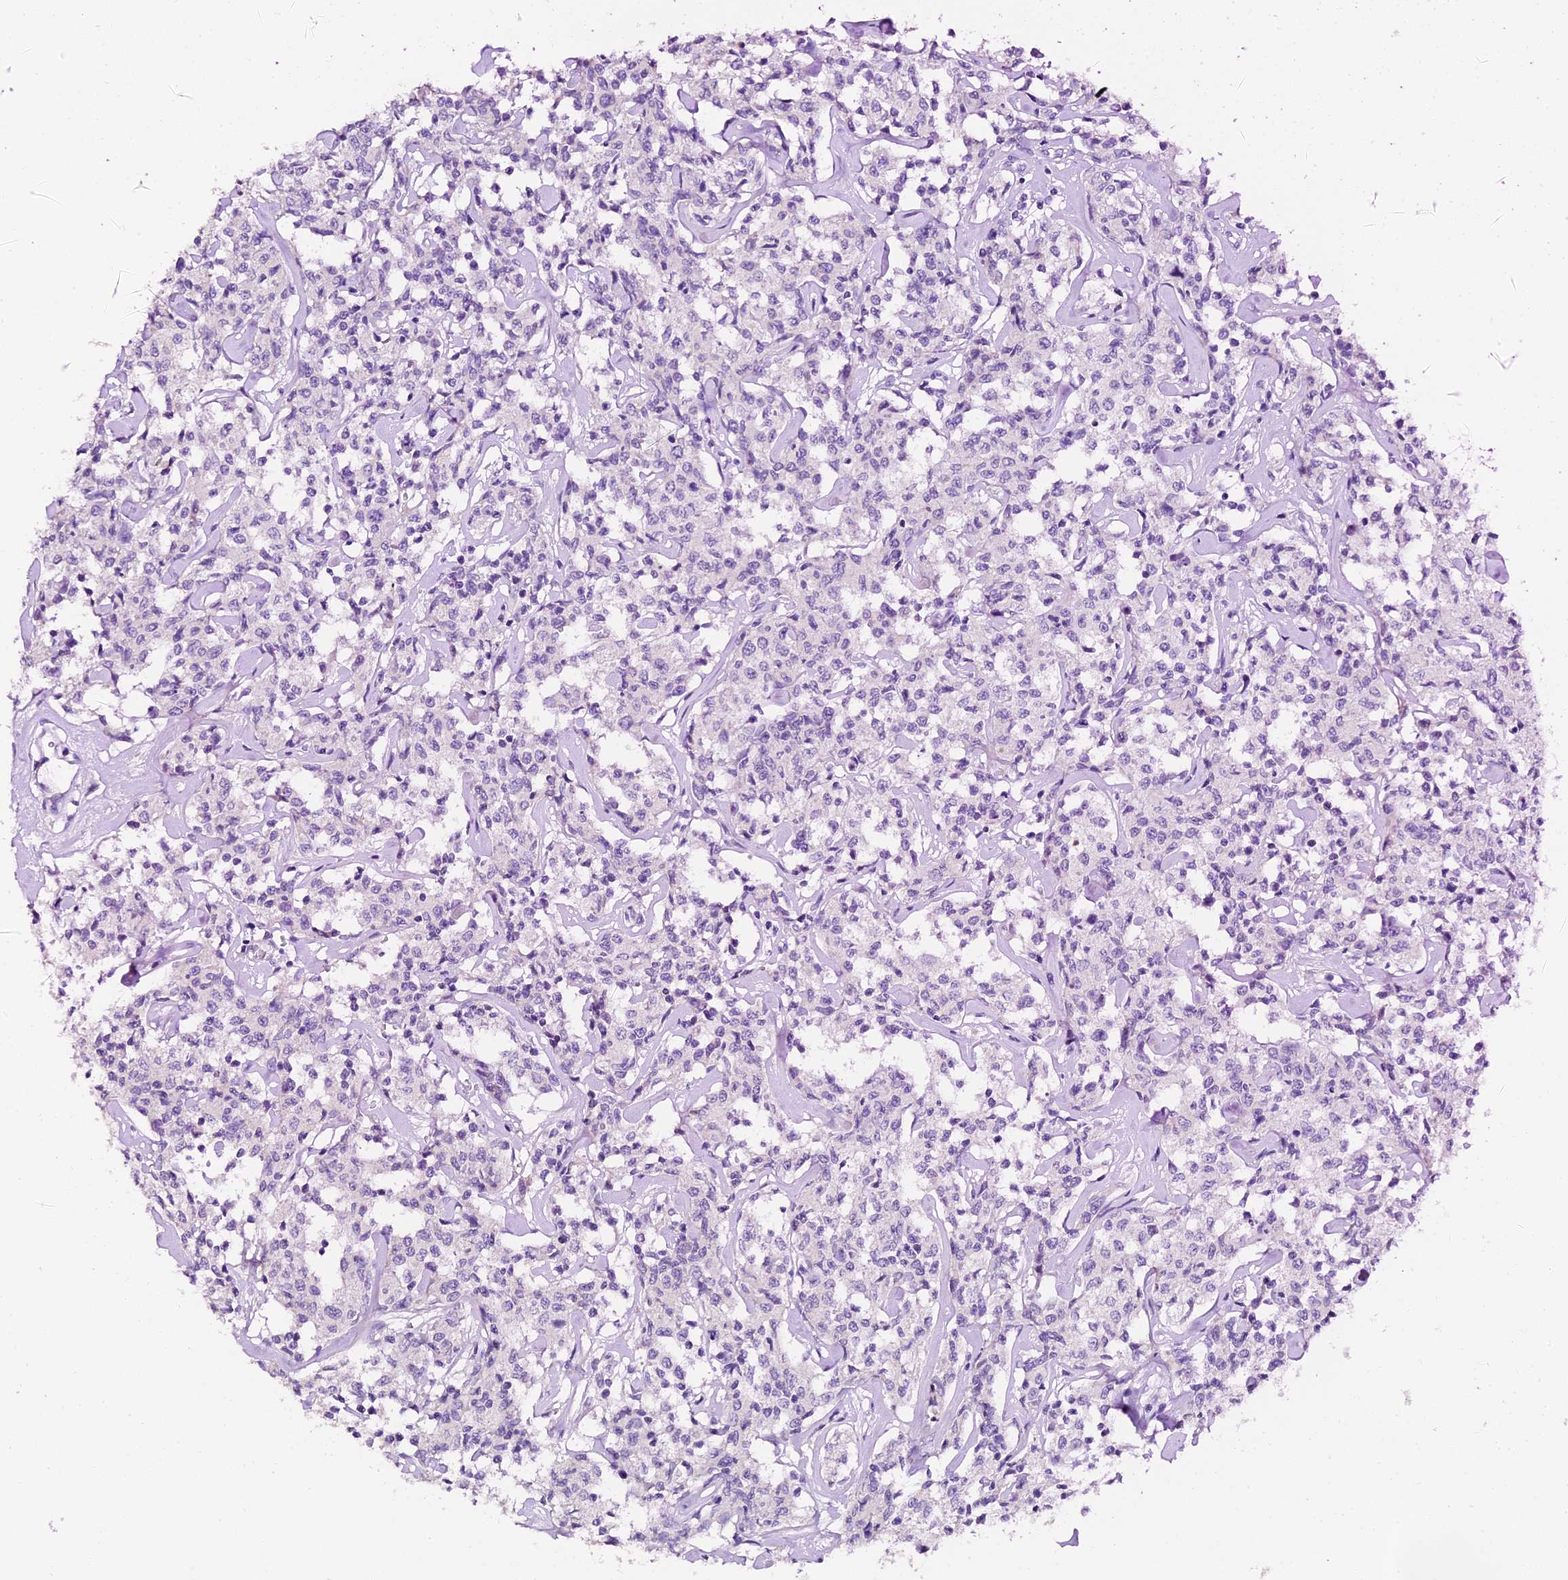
{"staining": {"intensity": "negative", "quantity": "none", "location": "none"}, "tissue": "lymphoma", "cell_type": "Tumor cells", "image_type": "cancer", "snomed": [{"axis": "morphology", "description": "Malignant lymphoma, non-Hodgkin's type, Low grade"}, {"axis": "topography", "description": "Small intestine"}], "caption": "DAB (3,3'-diaminobenzidine) immunohistochemical staining of human lymphoma displays no significant positivity in tumor cells.", "gene": "C12orf29", "patient": {"sex": "female", "age": 59}}